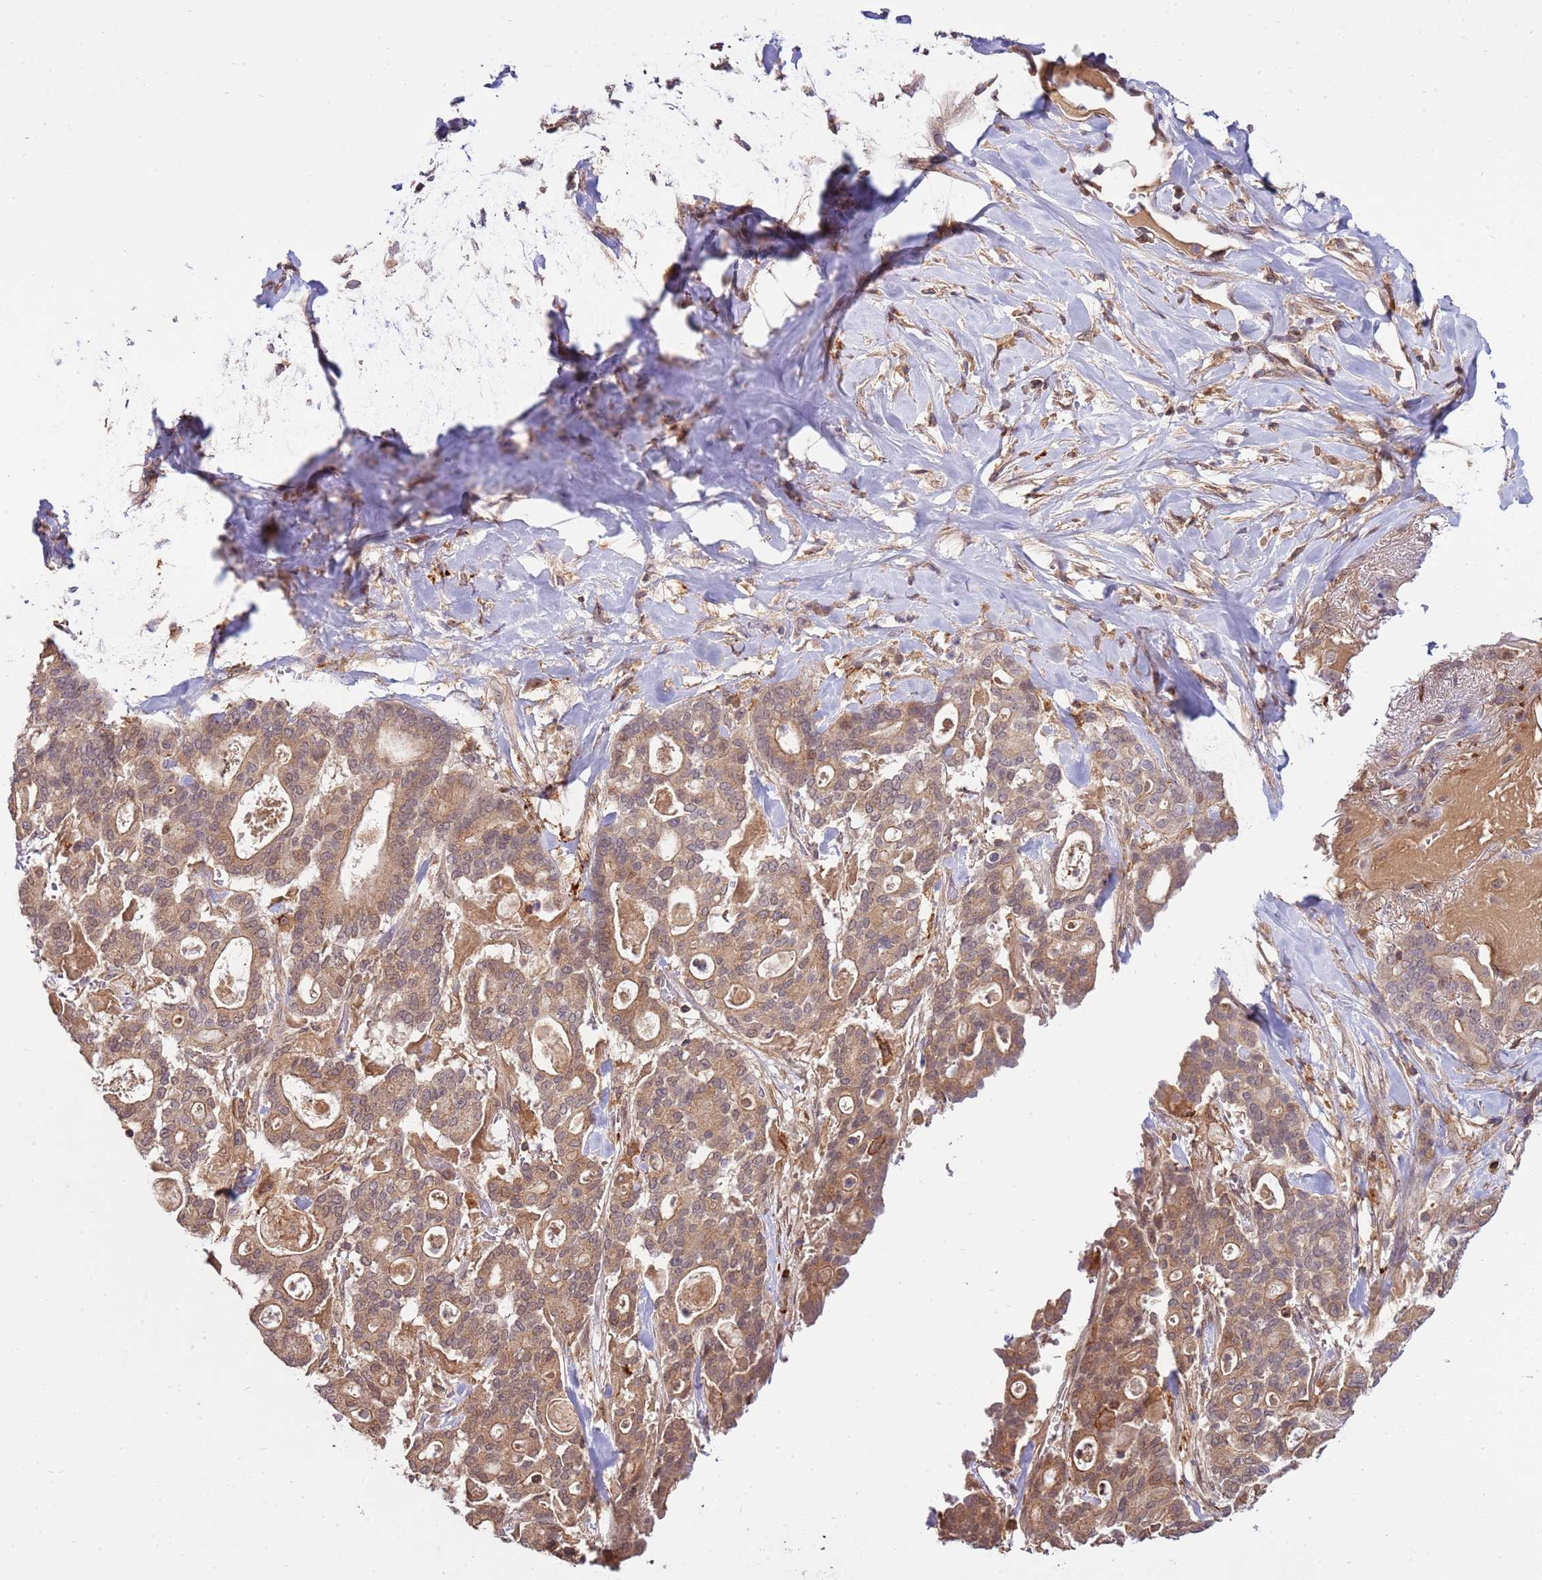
{"staining": {"intensity": "moderate", "quantity": ">75%", "location": "cytoplasmic/membranous"}, "tissue": "pancreatic cancer", "cell_type": "Tumor cells", "image_type": "cancer", "snomed": [{"axis": "morphology", "description": "Adenocarcinoma, NOS"}, {"axis": "topography", "description": "Pancreas"}], "caption": "The immunohistochemical stain labels moderate cytoplasmic/membranous staining in tumor cells of pancreatic cancer tissue. Ihc stains the protein in brown and the nuclei are stained blue.", "gene": "ZNF624", "patient": {"sex": "male", "age": 63}}